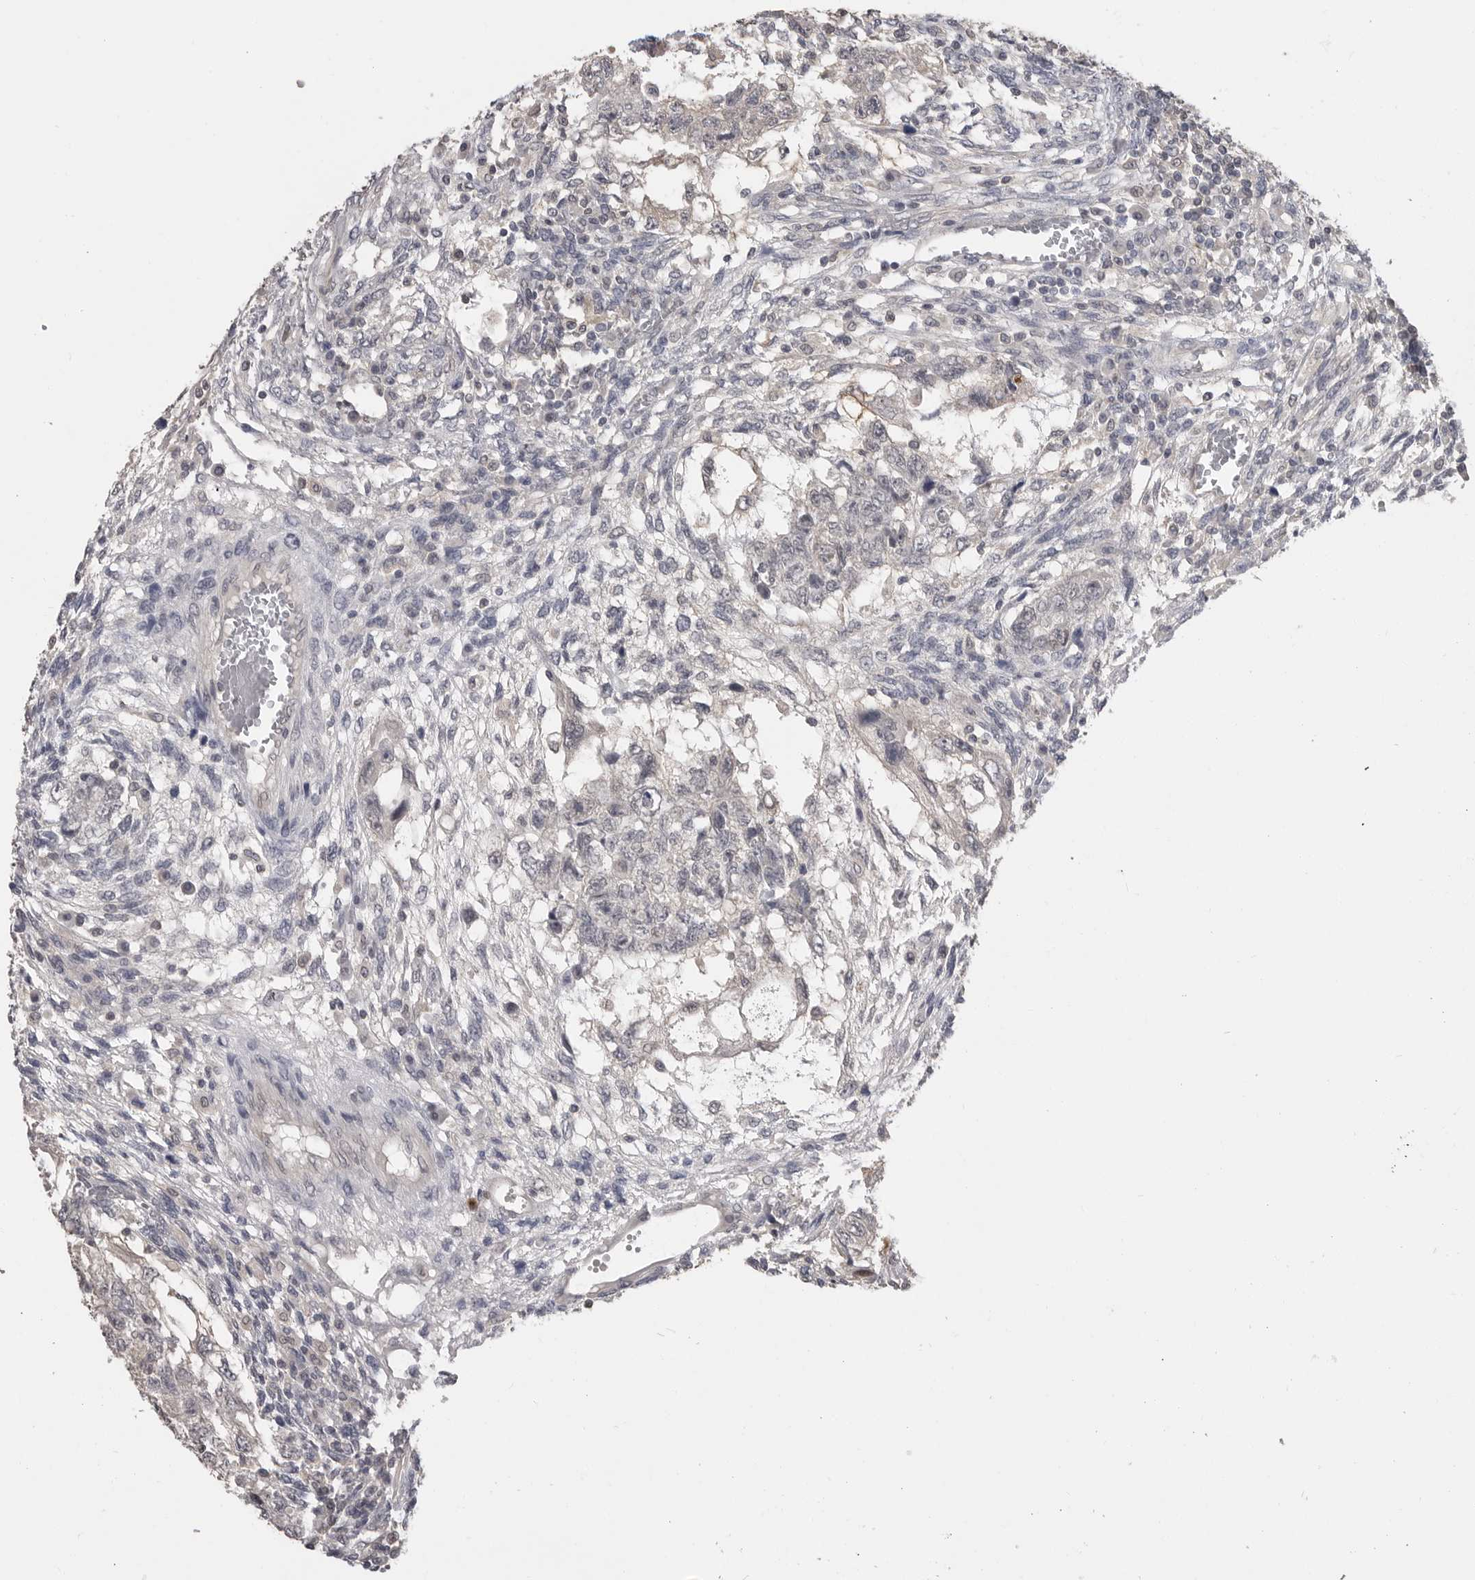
{"staining": {"intensity": "negative", "quantity": "none", "location": "none"}, "tissue": "testis cancer", "cell_type": "Tumor cells", "image_type": "cancer", "snomed": [{"axis": "morphology", "description": "Normal tissue, NOS"}, {"axis": "morphology", "description": "Carcinoma, Embryonal, NOS"}, {"axis": "topography", "description": "Testis"}], "caption": "Tumor cells show no significant protein staining in testis cancer (embryonal carcinoma). The staining is performed using DAB (3,3'-diaminobenzidine) brown chromogen with nuclei counter-stained in using hematoxylin.", "gene": "PLEKHF1", "patient": {"sex": "male", "age": 36}}